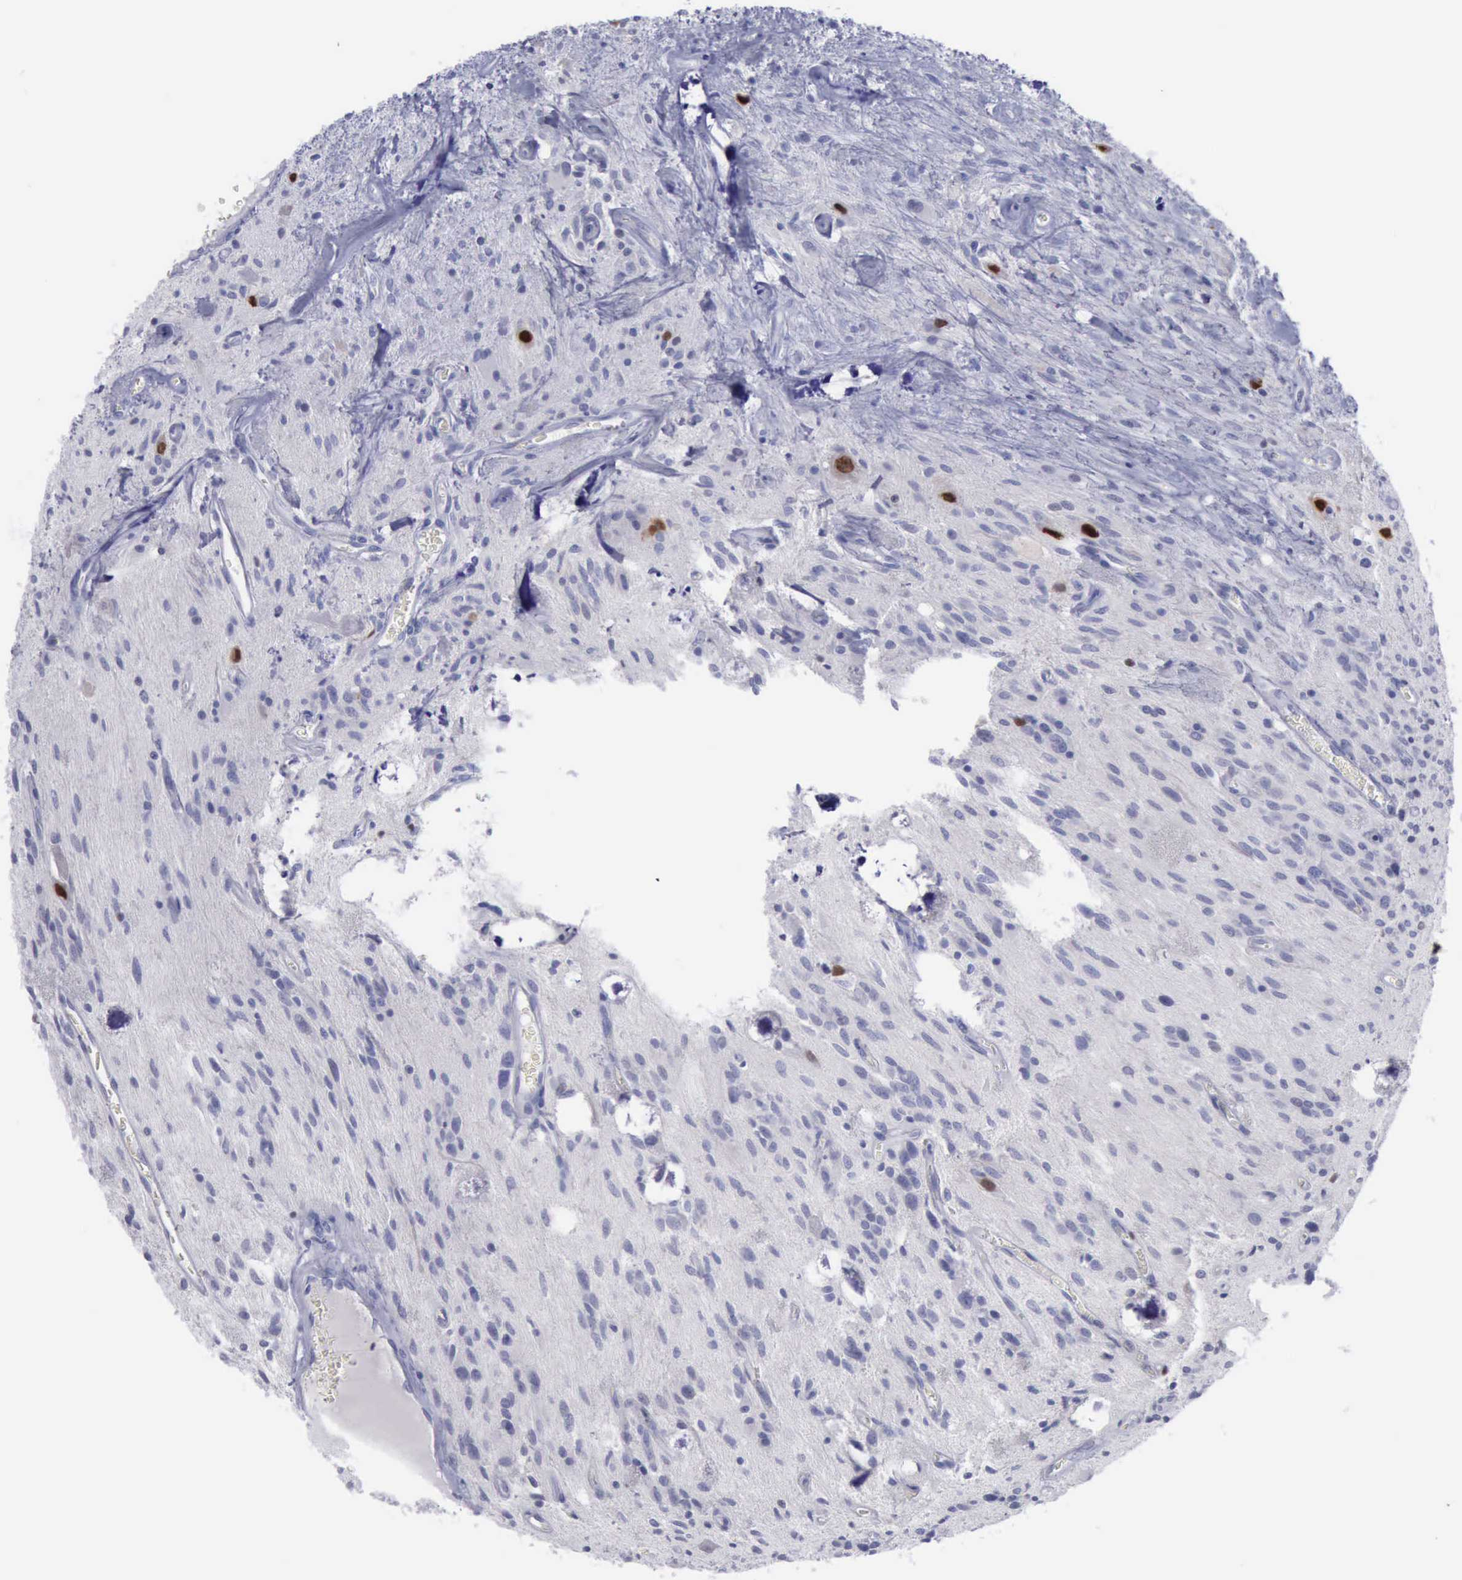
{"staining": {"intensity": "strong", "quantity": "<25%", "location": "nuclear"}, "tissue": "glioma", "cell_type": "Tumor cells", "image_type": "cancer", "snomed": [{"axis": "morphology", "description": "Glioma, malignant, Low grade"}, {"axis": "topography", "description": "Brain"}], "caption": "Brown immunohistochemical staining in malignant glioma (low-grade) shows strong nuclear expression in approximately <25% of tumor cells. The staining was performed using DAB (3,3'-diaminobenzidine), with brown indicating positive protein expression. Nuclei are stained blue with hematoxylin.", "gene": "SATB2", "patient": {"sex": "female", "age": 15}}